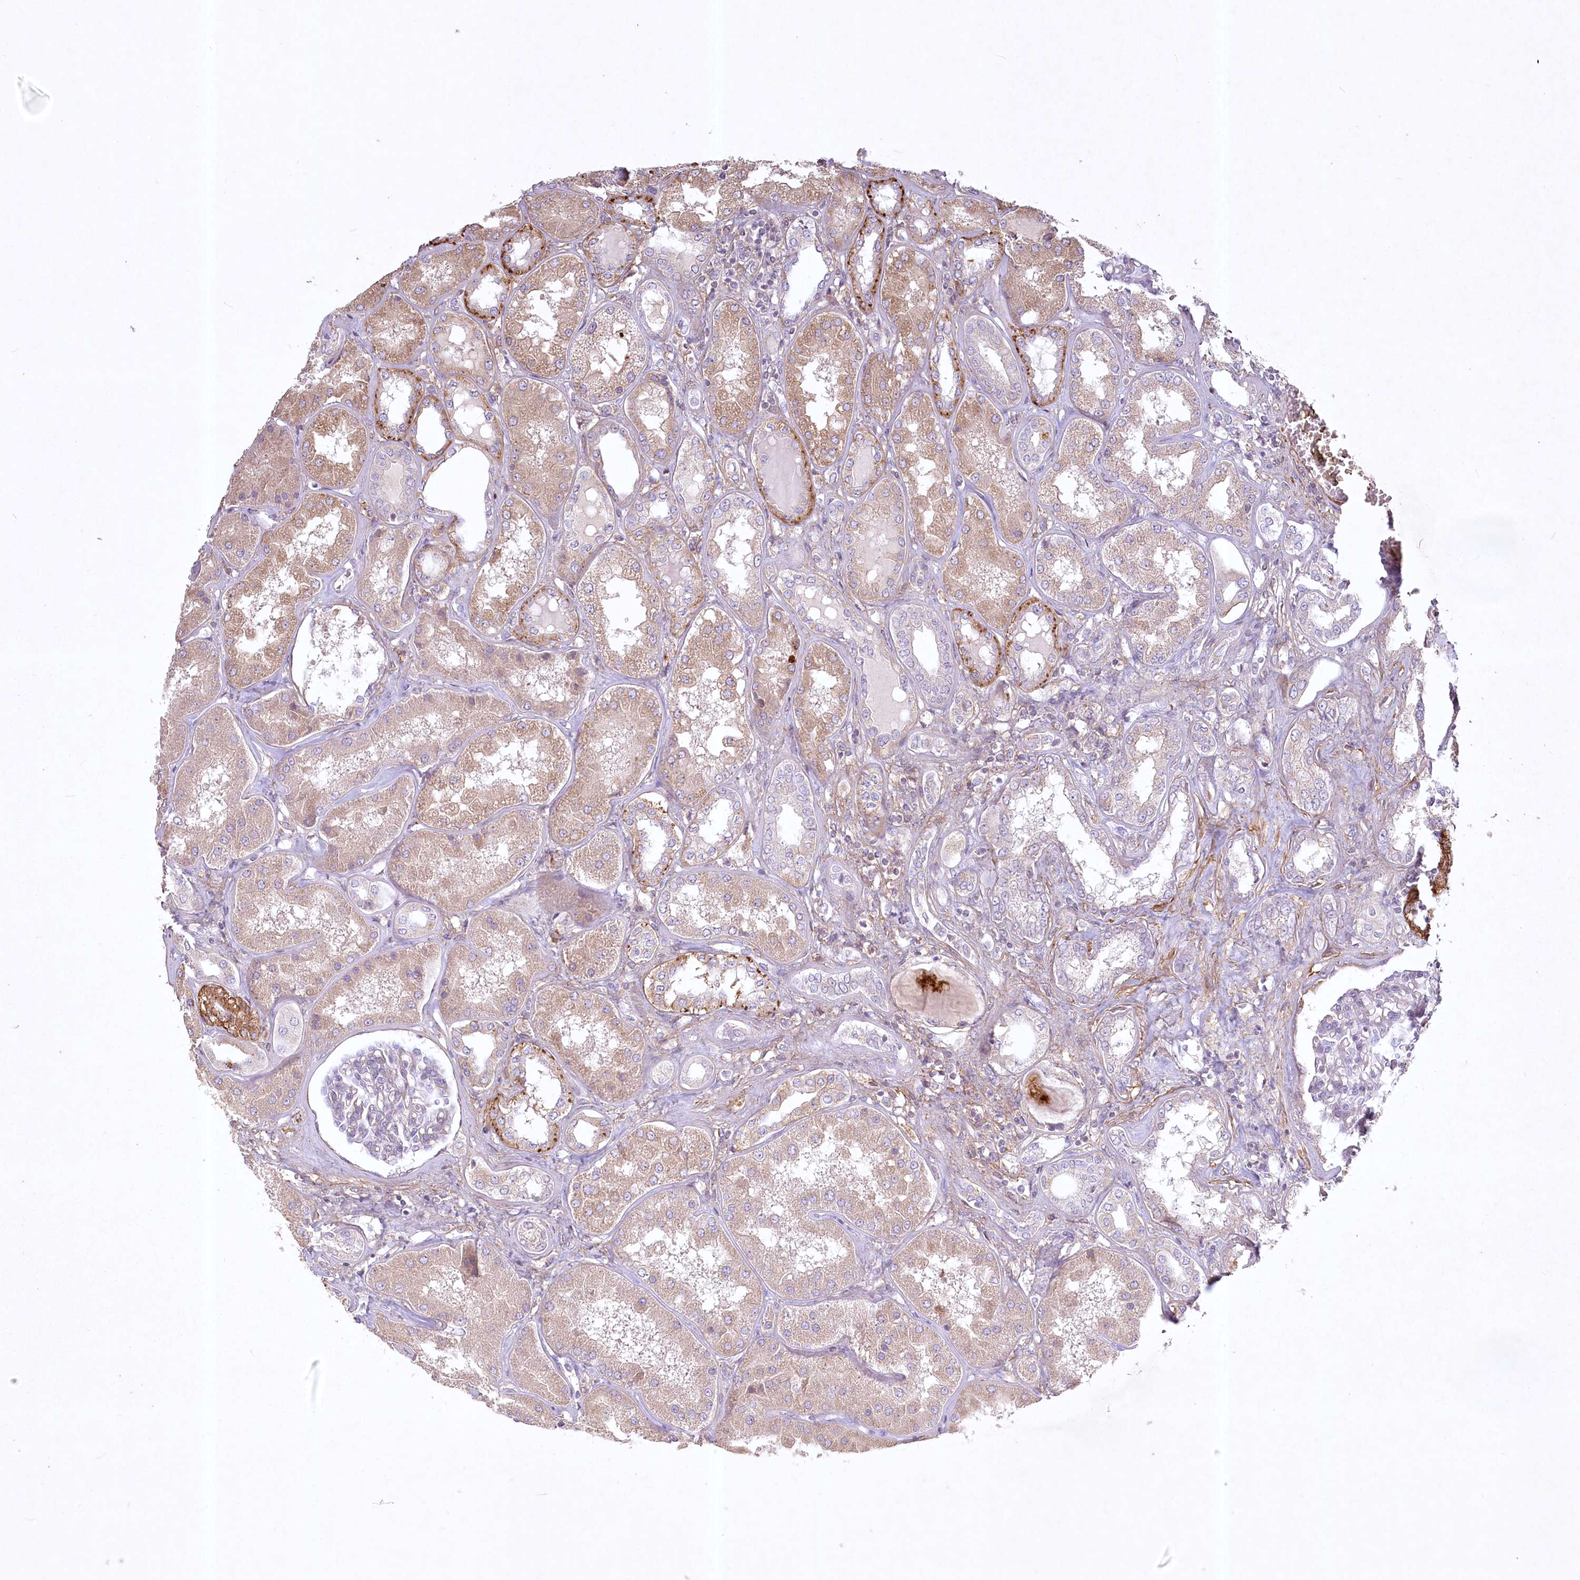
{"staining": {"intensity": "weak", "quantity": "25%-75%", "location": "cytoplasmic/membranous"}, "tissue": "kidney", "cell_type": "Cells in glomeruli", "image_type": "normal", "snomed": [{"axis": "morphology", "description": "Normal tissue, NOS"}, {"axis": "topography", "description": "Kidney"}], "caption": "Weak cytoplasmic/membranous positivity is seen in about 25%-75% of cells in glomeruli in normal kidney. (DAB IHC with brightfield microscopy, high magnification).", "gene": "INPP4B", "patient": {"sex": "female", "age": 56}}